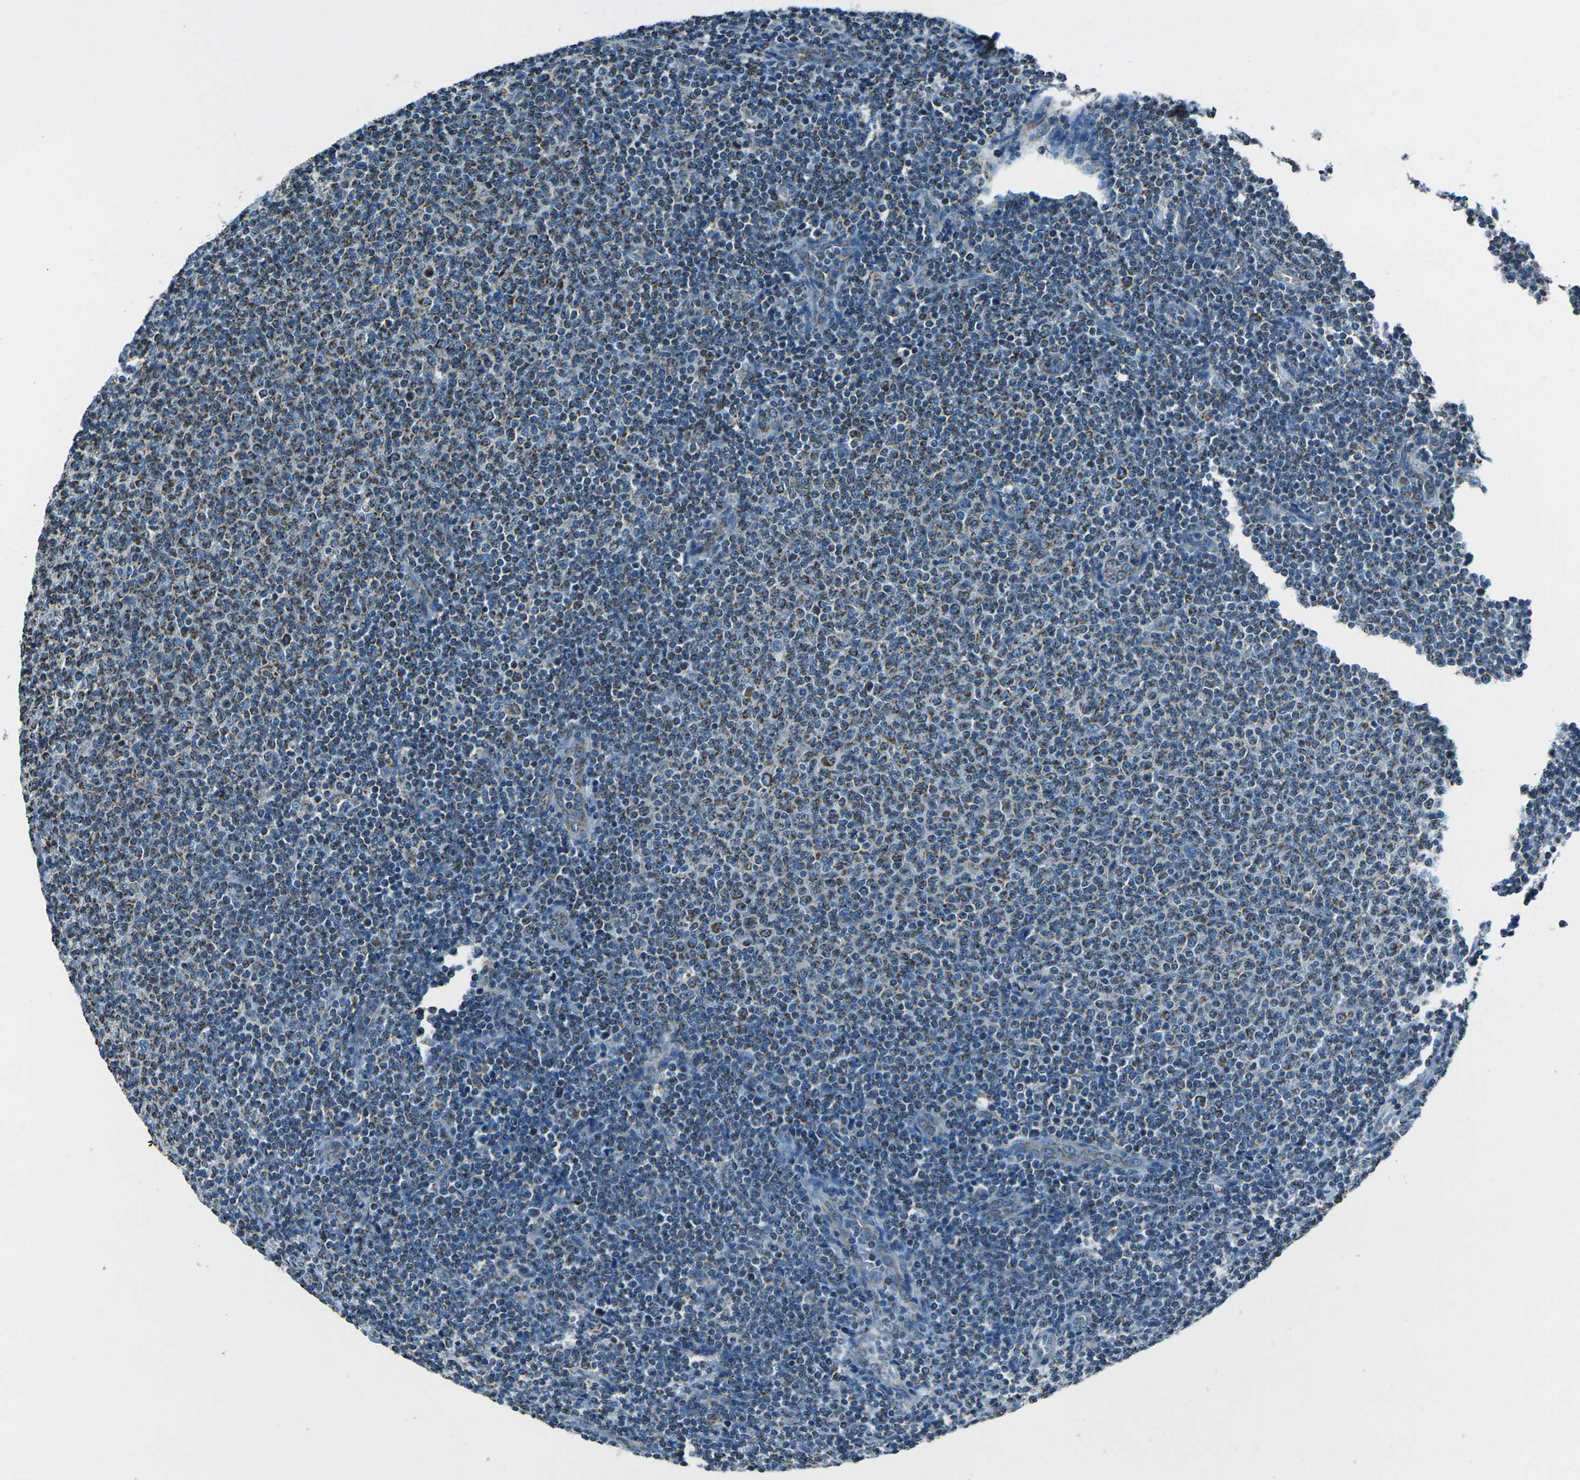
{"staining": {"intensity": "moderate", "quantity": ">75%", "location": "cytoplasmic/membranous"}, "tissue": "lymphoma", "cell_type": "Tumor cells", "image_type": "cancer", "snomed": [{"axis": "morphology", "description": "Malignant lymphoma, non-Hodgkin's type, Low grade"}, {"axis": "topography", "description": "Lymph node"}], "caption": "Lymphoma stained with a brown dye demonstrates moderate cytoplasmic/membranous positive positivity in approximately >75% of tumor cells.", "gene": "IRF3", "patient": {"sex": "male", "age": 66}}